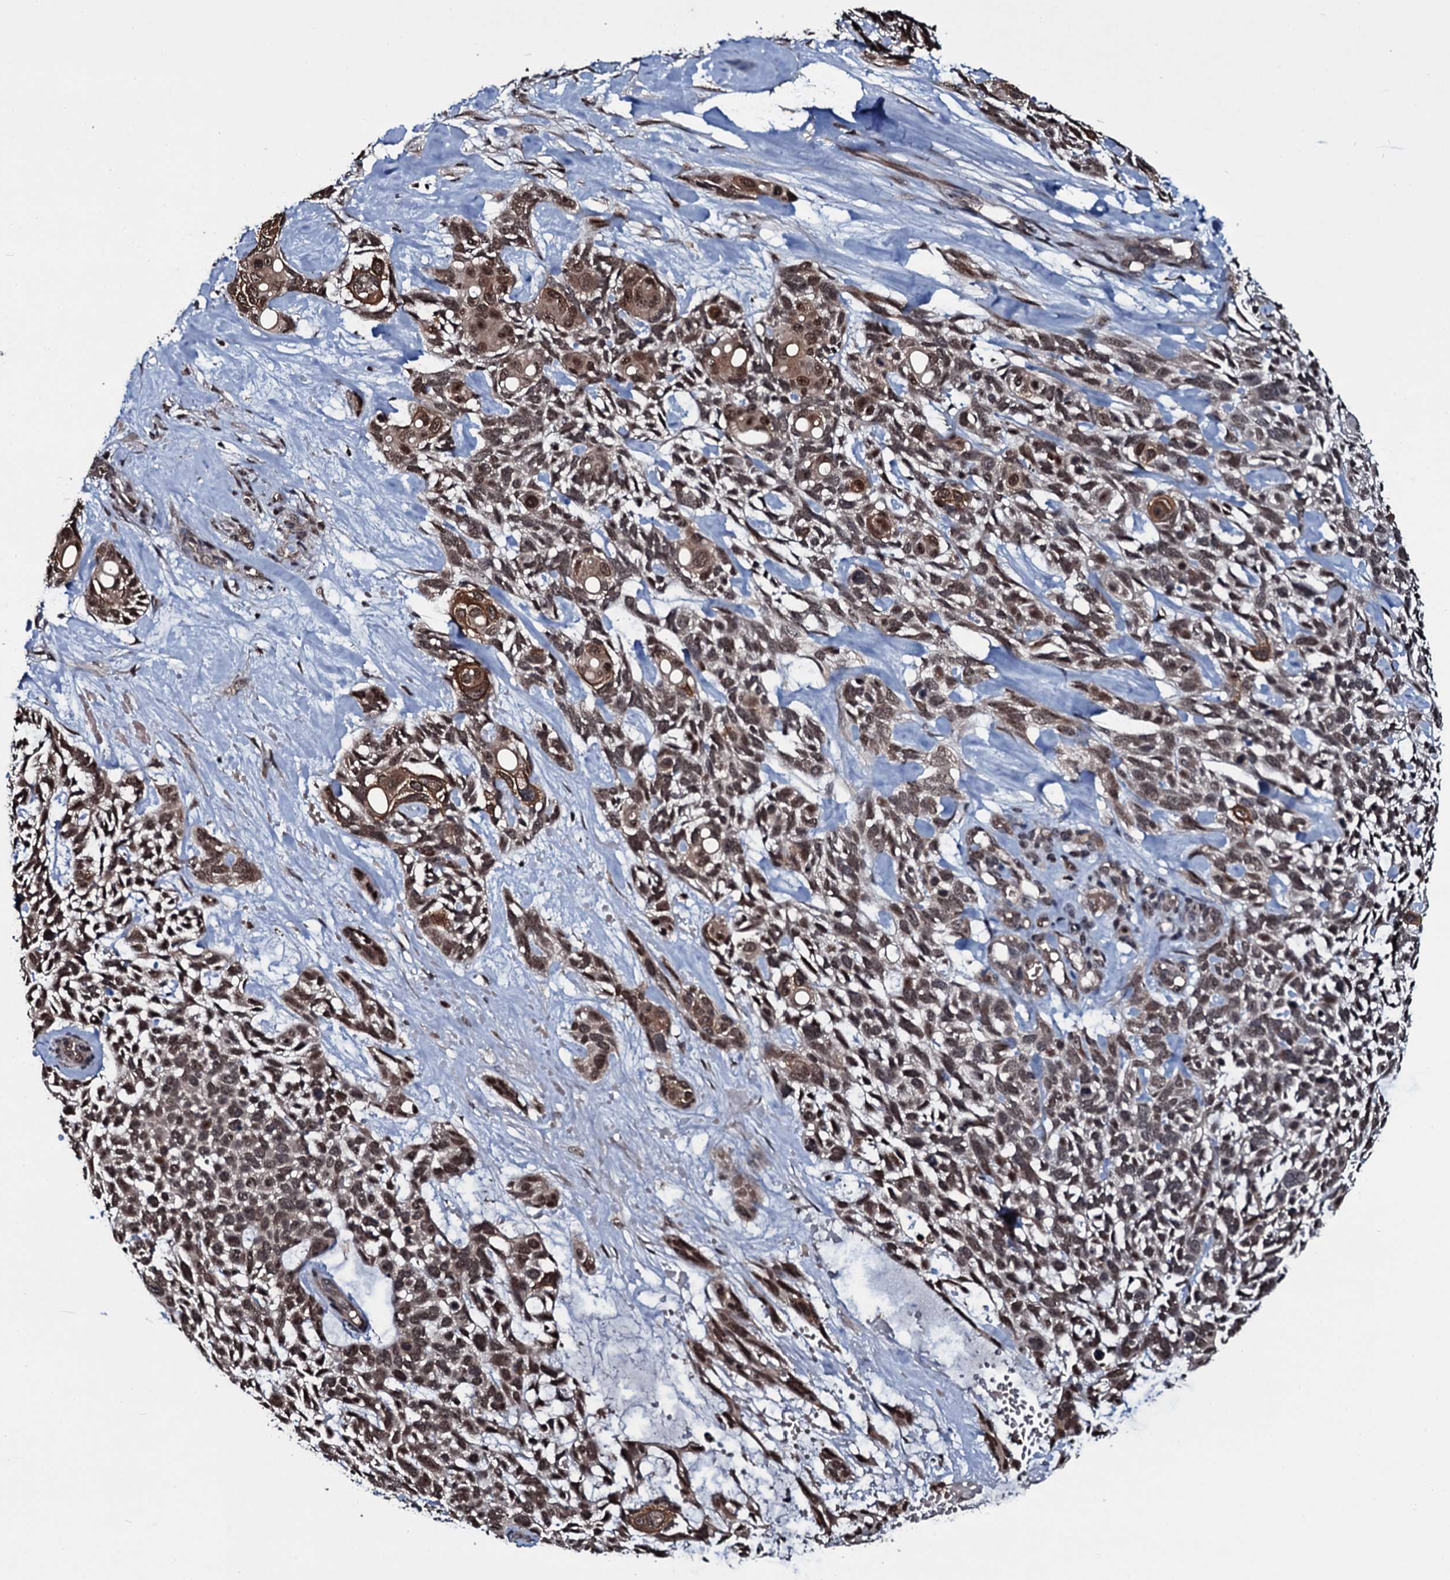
{"staining": {"intensity": "moderate", "quantity": "25%-75%", "location": "cytoplasmic/membranous,nuclear"}, "tissue": "skin cancer", "cell_type": "Tumor cells", "image_type": "cancer", "snomed": [{"axis": "morphology", "description": "Basal cell carcinoma"}, {"axis": "topography", "description": "Skin"}], "caption": "Tumor cells display moderate cytoplasmic/membranous and nuclear positivity in about 25%-75% of cells in skin cancer. (Stains: DAB in brown, nuclei in blue, Microscopy: brightfield microscopy at high magnification).", "gene": "HDDC3", "patient": {"sex": "male", "age": 88}}